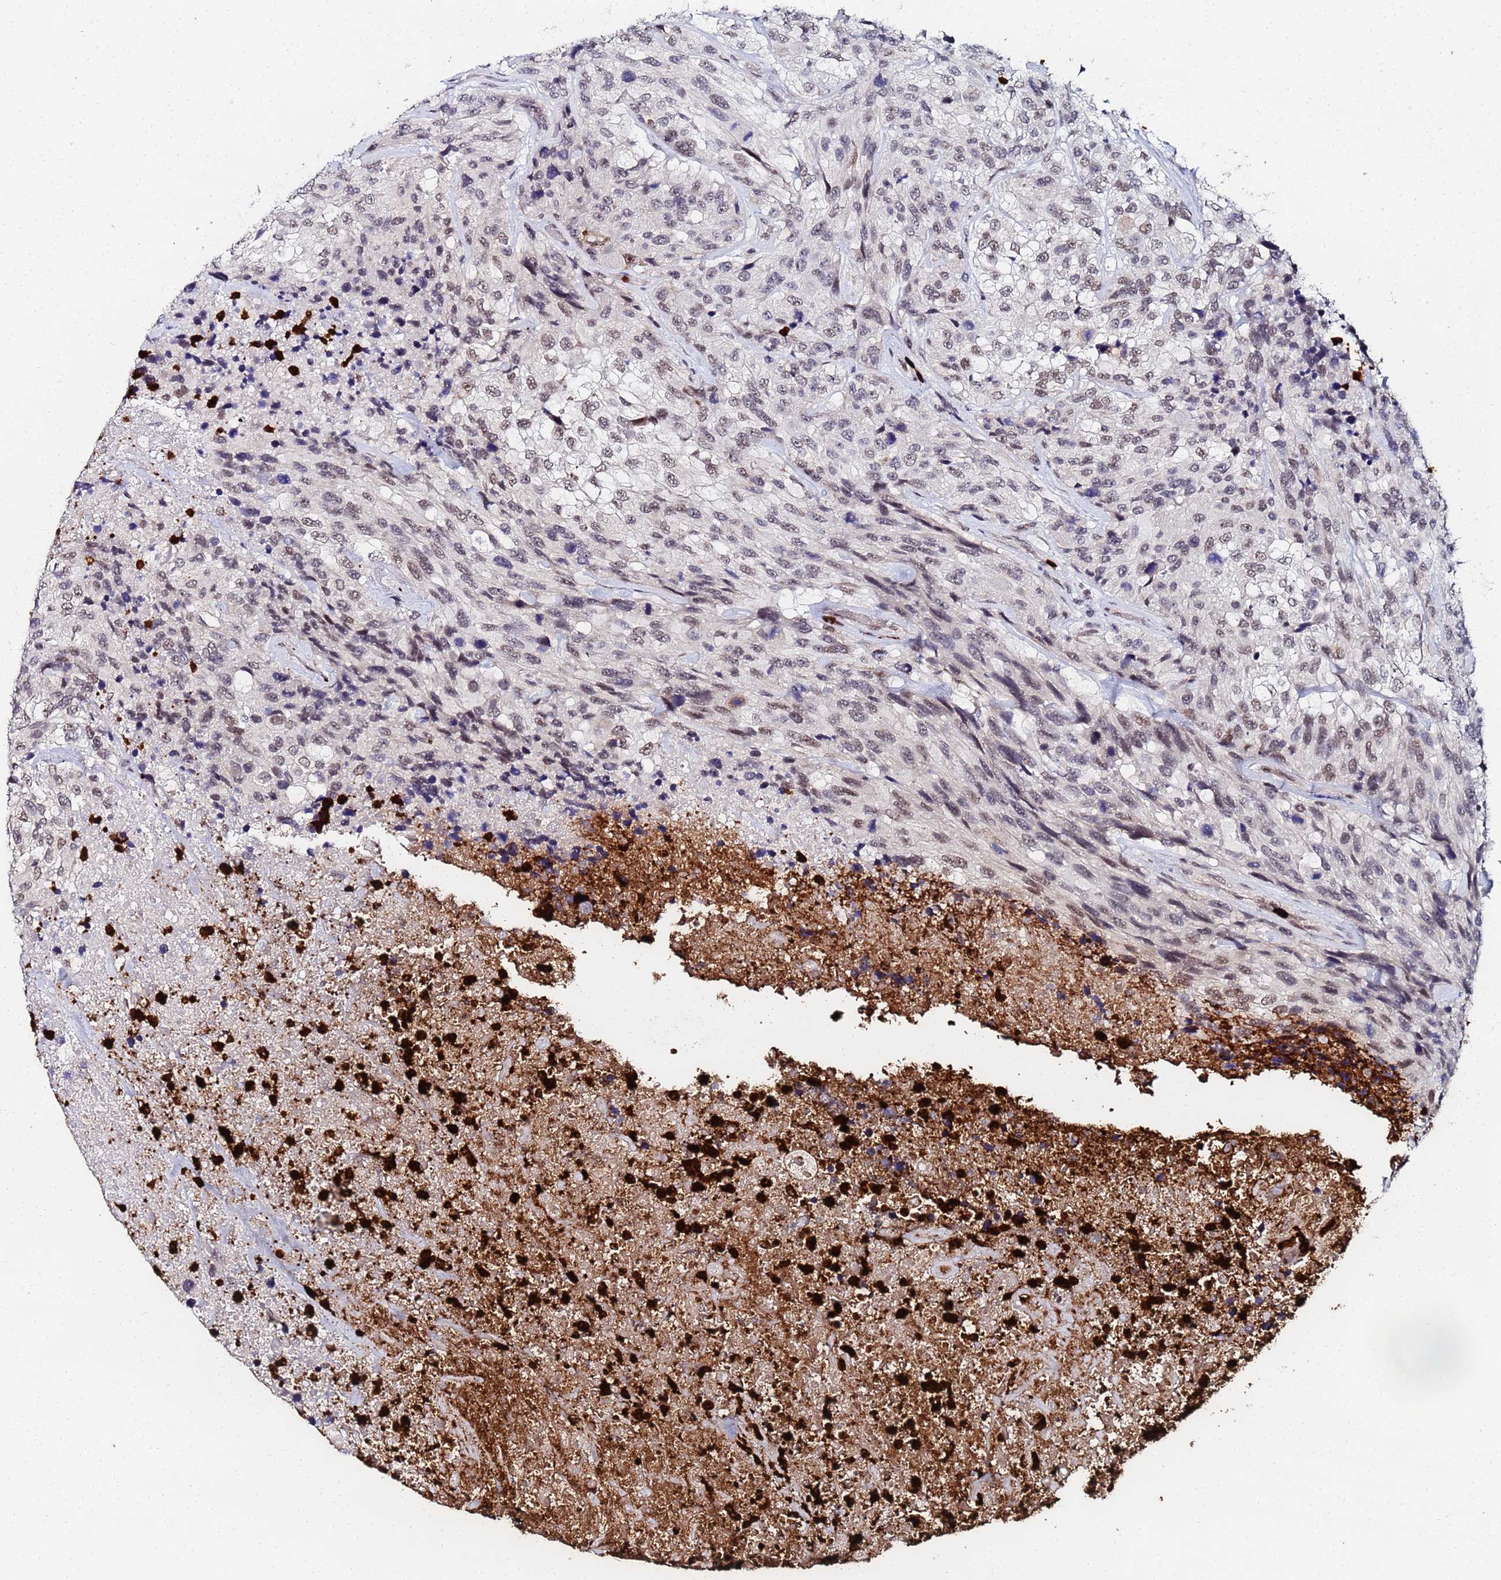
{"staining": {"intensity": "weak", "quantity": "<25%", "location": "nuclear"}, "tissue": "urothelial cancer", "cell_type": "Tumor cells", "image_type": "cancer", "snomed": [{"axis": "morphology", "description": "Urothelial carcinoma, High grade"}, {"axis": "topography", "description": "Urinary bladder"}], "caption": "The immunohistochemistry image has no significant expression in tumor cells of urothelial carcinoma (high-grade) tissue.", "gene": "MTCL1", "patient": {"sex": "female", "age": 70}}